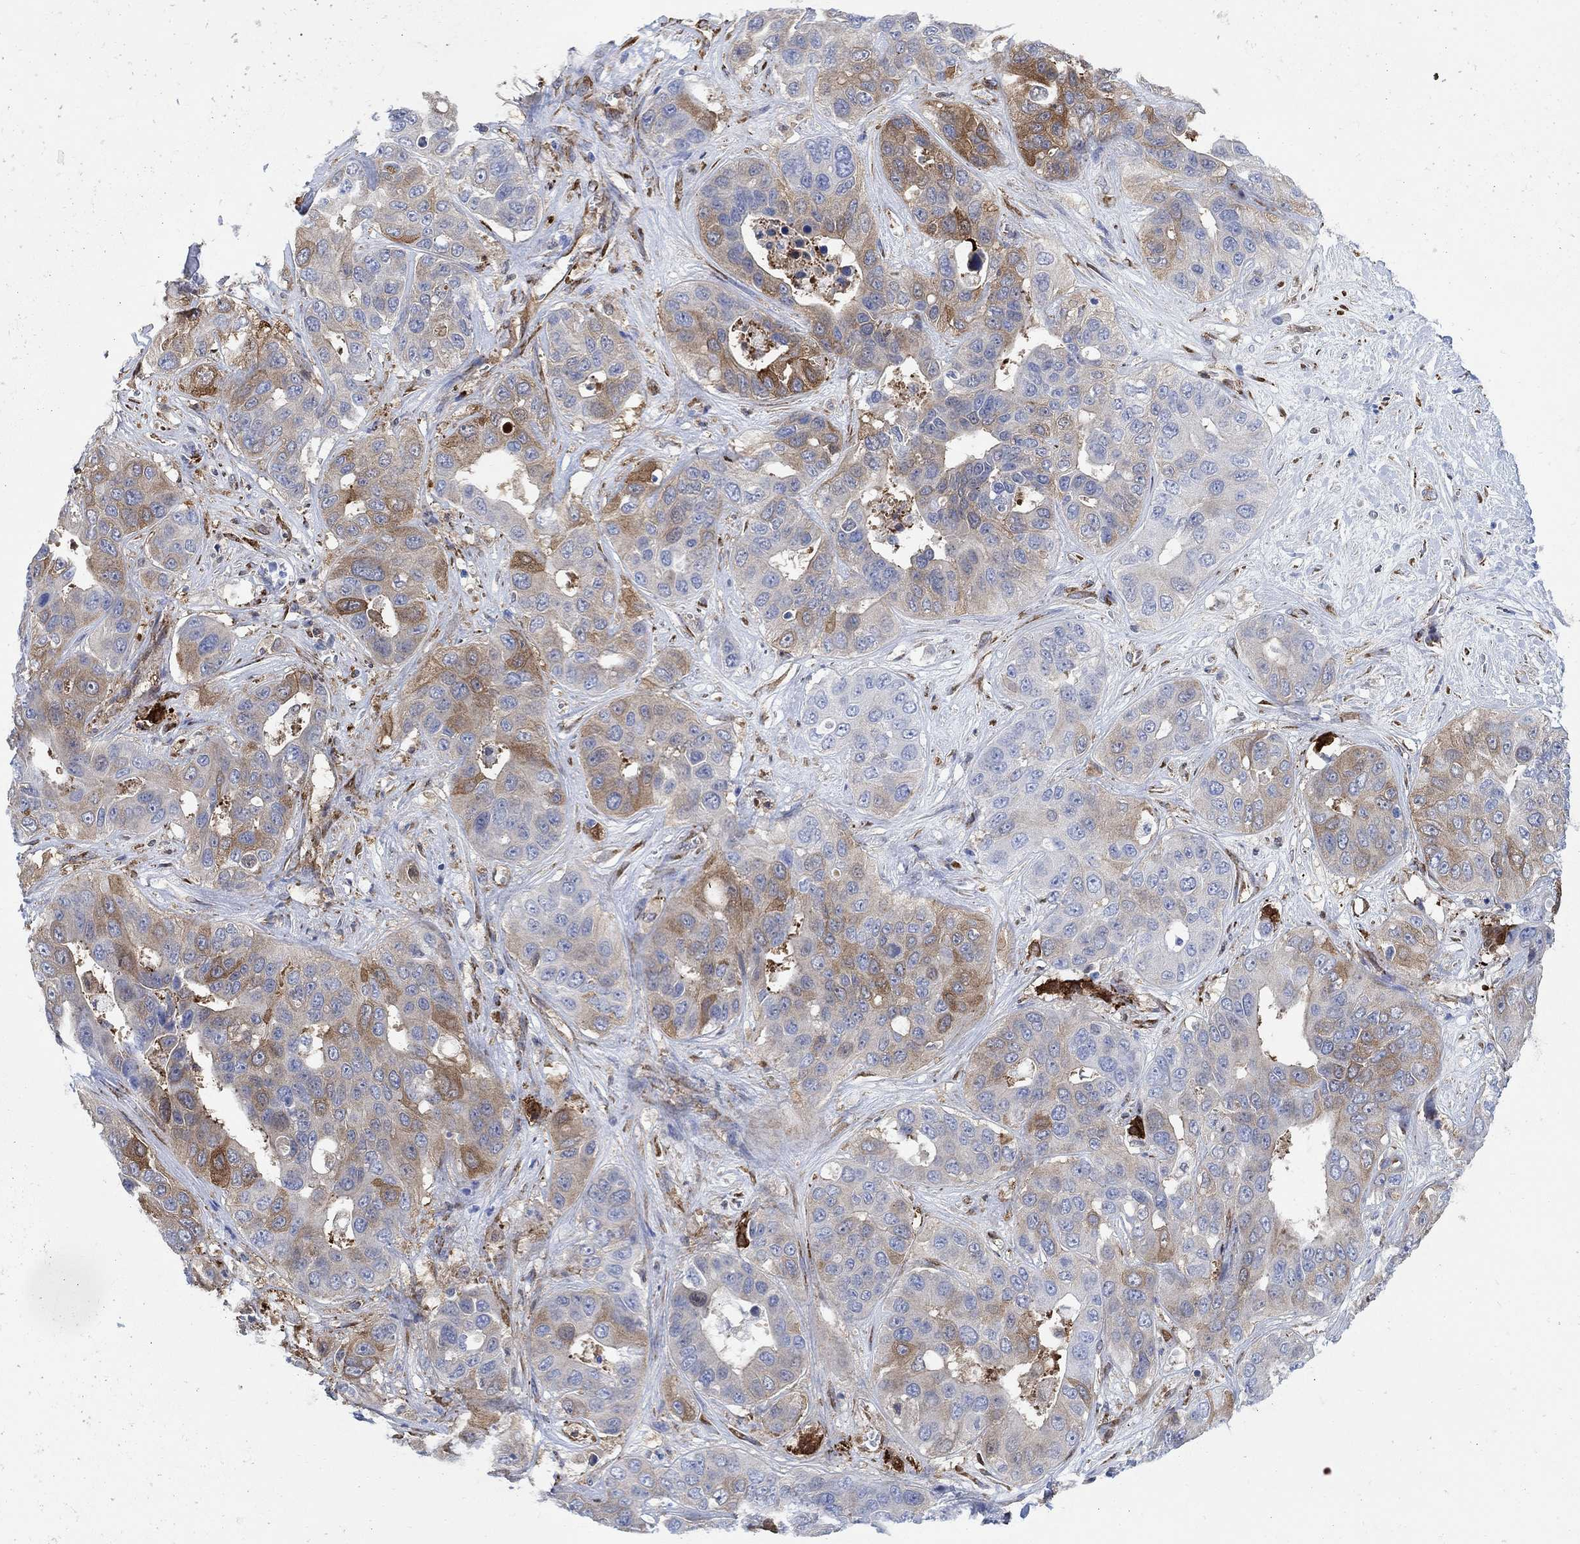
{"staining": {"intensity": "strong", "quantity": "<25%", "location": "cytoplasmic/membranous"}, "tissue": "liver cancer", "cell_type": "Tumor cells", "image_type": "cancer", "snomed": [{"axis": "morphology", "description": "Cholangiocarcinoma"}, {"axis": "topography", "description": "Liver"}], "caption": "Human liver cancer (cholangiocarcinoma) stained for a protein (brown) shows strong cytoplasmic/membranous positive expression in about <25% of tumor cells.", "gene": "TGM2", "patient": {"sex": "female", "age": 52}}